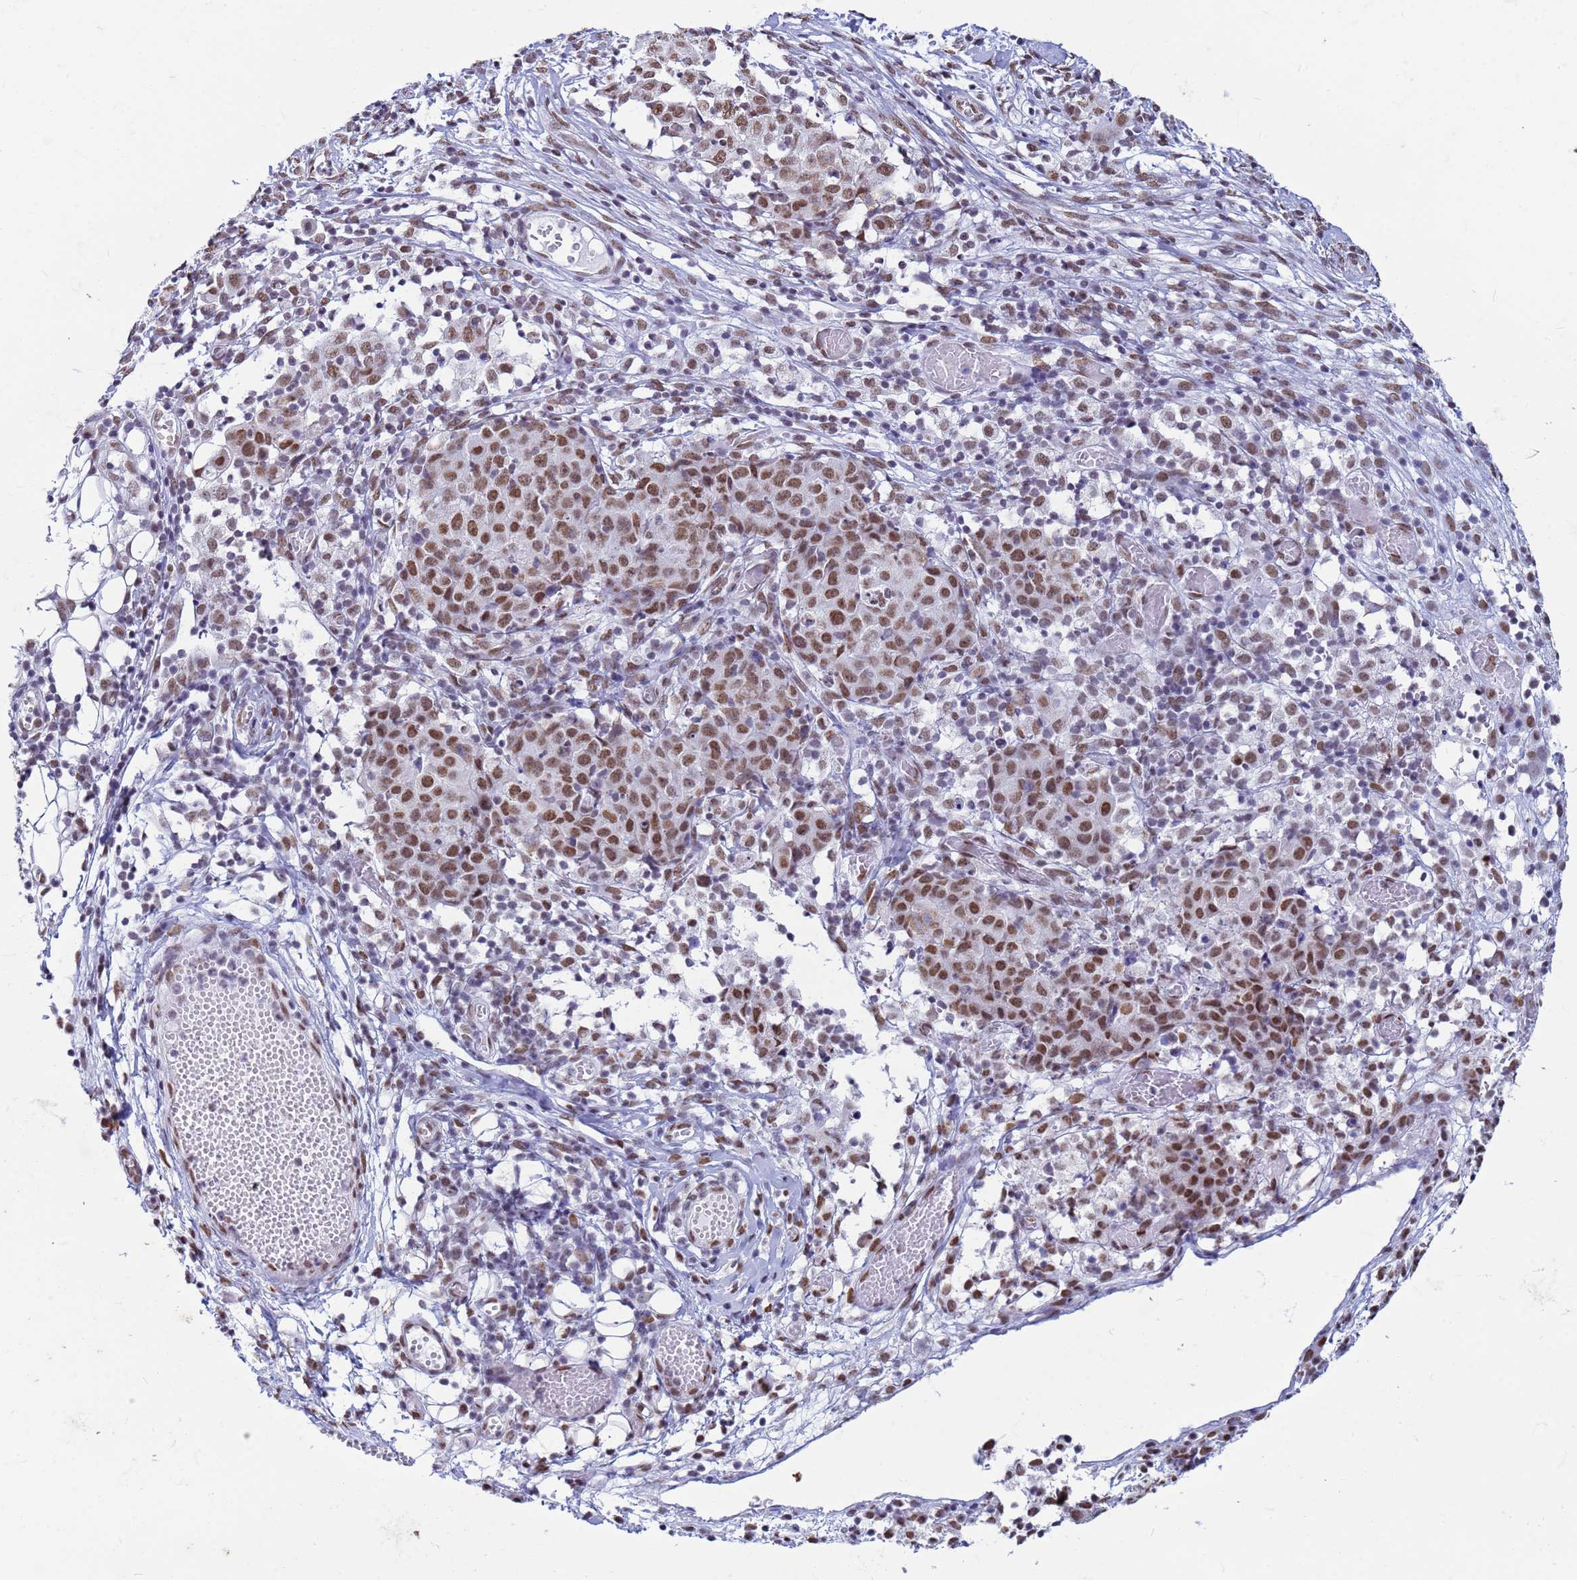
{"staining": {"intensity": "moderate", "quantity": ">75%", "location": "nuclear"}, "tissue": "ovarian cancer", "cell_type": "Tumor cells", "image_type": "cancer", "snomed": [{"axis": "morphology", "description": "Carcinoma, endometroid"}, {"axis": "topography", "description": "Ovary"}], "caption": "Immunohistochemistry (IHC) image of neoplastic tissue: human ovarian cancer stained using immunohistochemistry reveals medium levels of moderate protein expression localized specifically in the nuclear of tumor cells, appearing as a nuclear brown color.", "gene": "FAM170B", "patient": {"sex": "female", "age": 42}}